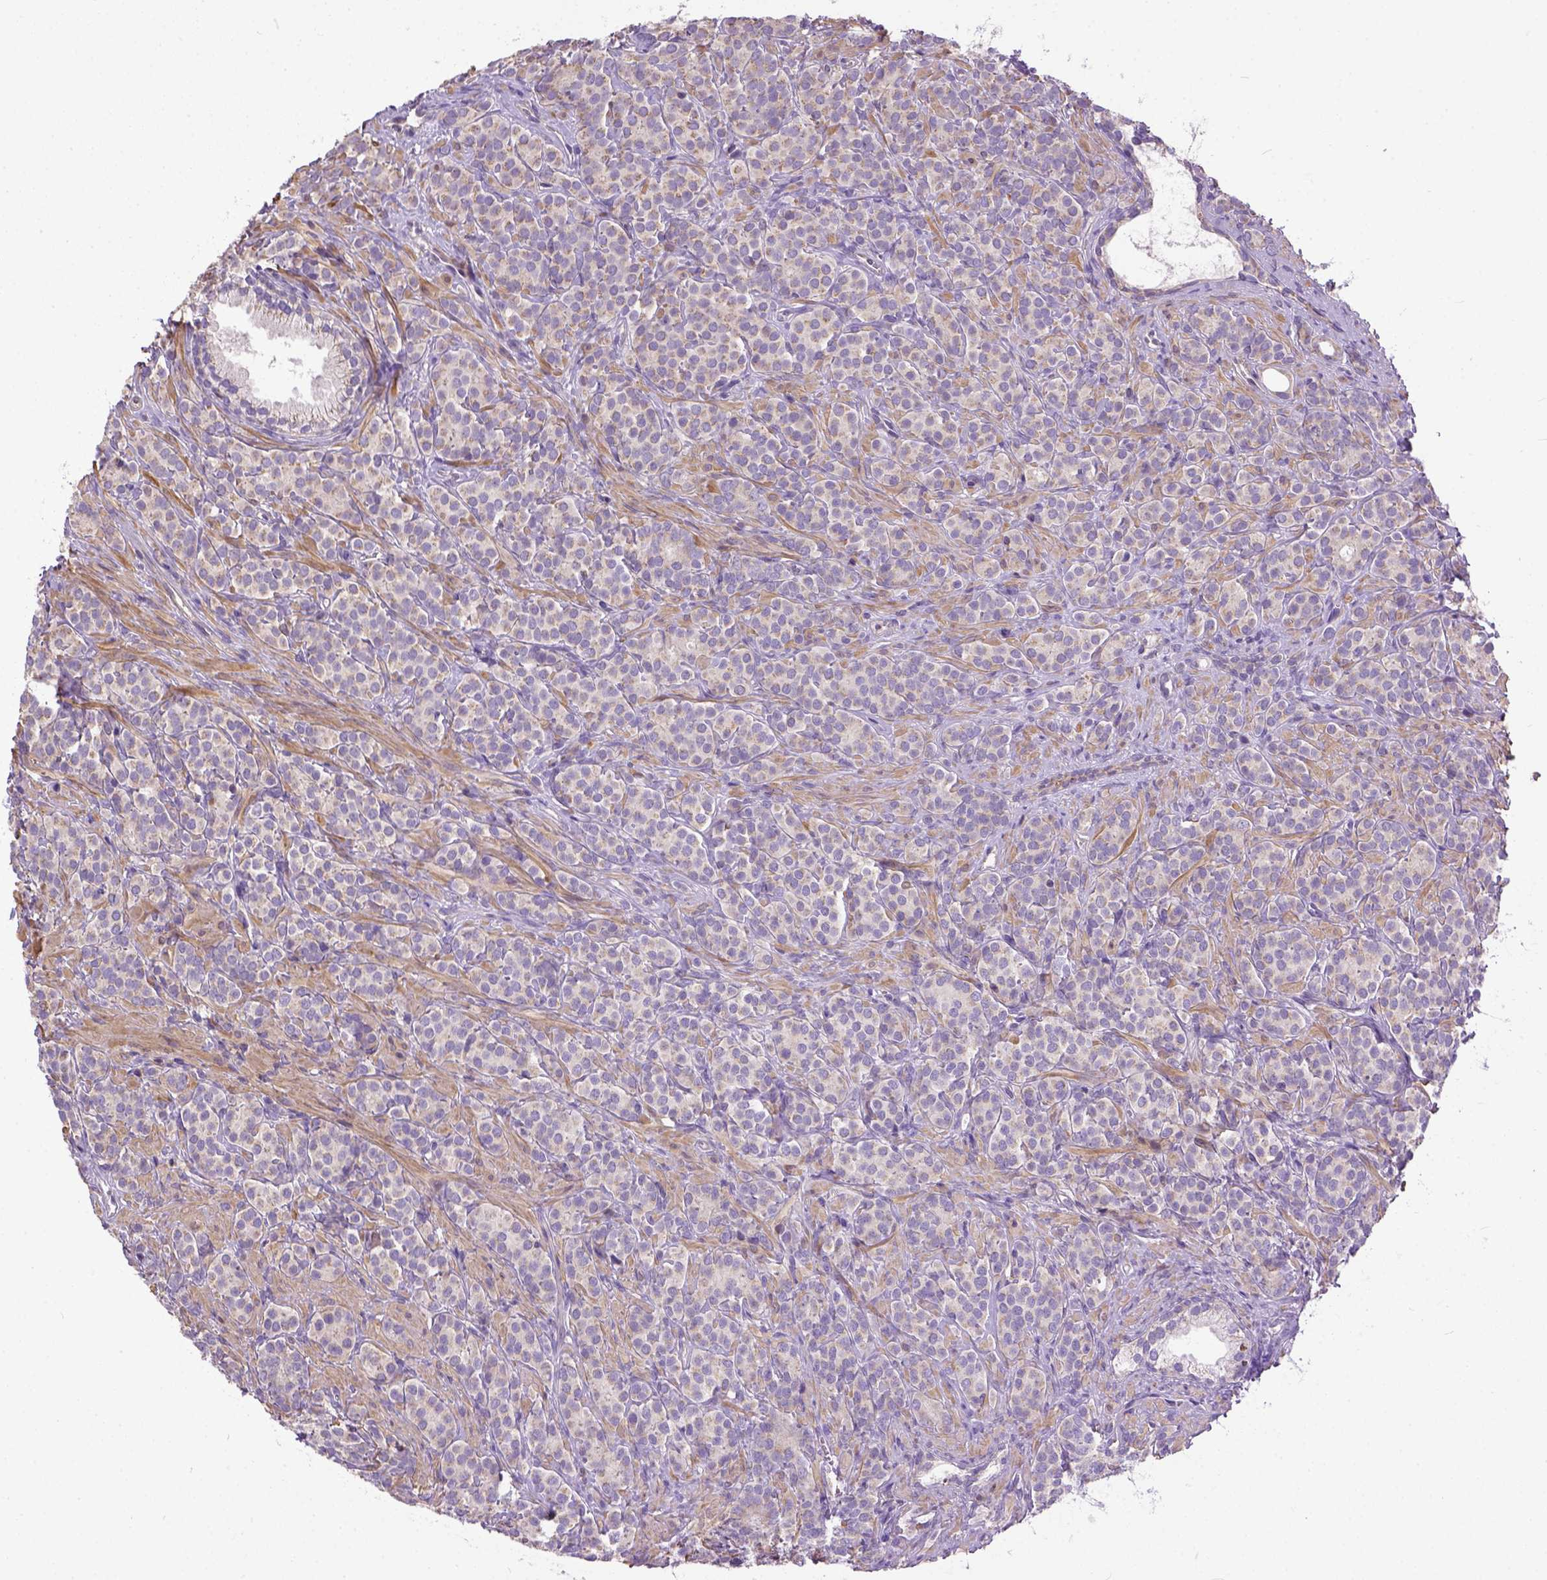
{"staining": {"intensity": "weak", "quantity": "25%-75%", "location": "cytoplasmic/membranous"}, "tissue": "prostate cancer", "cell_type": "Tumor cells", "image_type": "cancer", "snomed": [{"axis": "morphology", "description": "Adenocarcinoma, High grade"}, {"axis": "topography", "description": "Prostate"}], "caption": "Human prostate cancer (adenocarcinoma (high-grade)) stained with a brown dye shows weak cytoplasmic/membranous positive positivity in approximately 25%-75% of tumor cells.", "gene": "BANF2", "patient": {"sex": "male", "age": 84}}